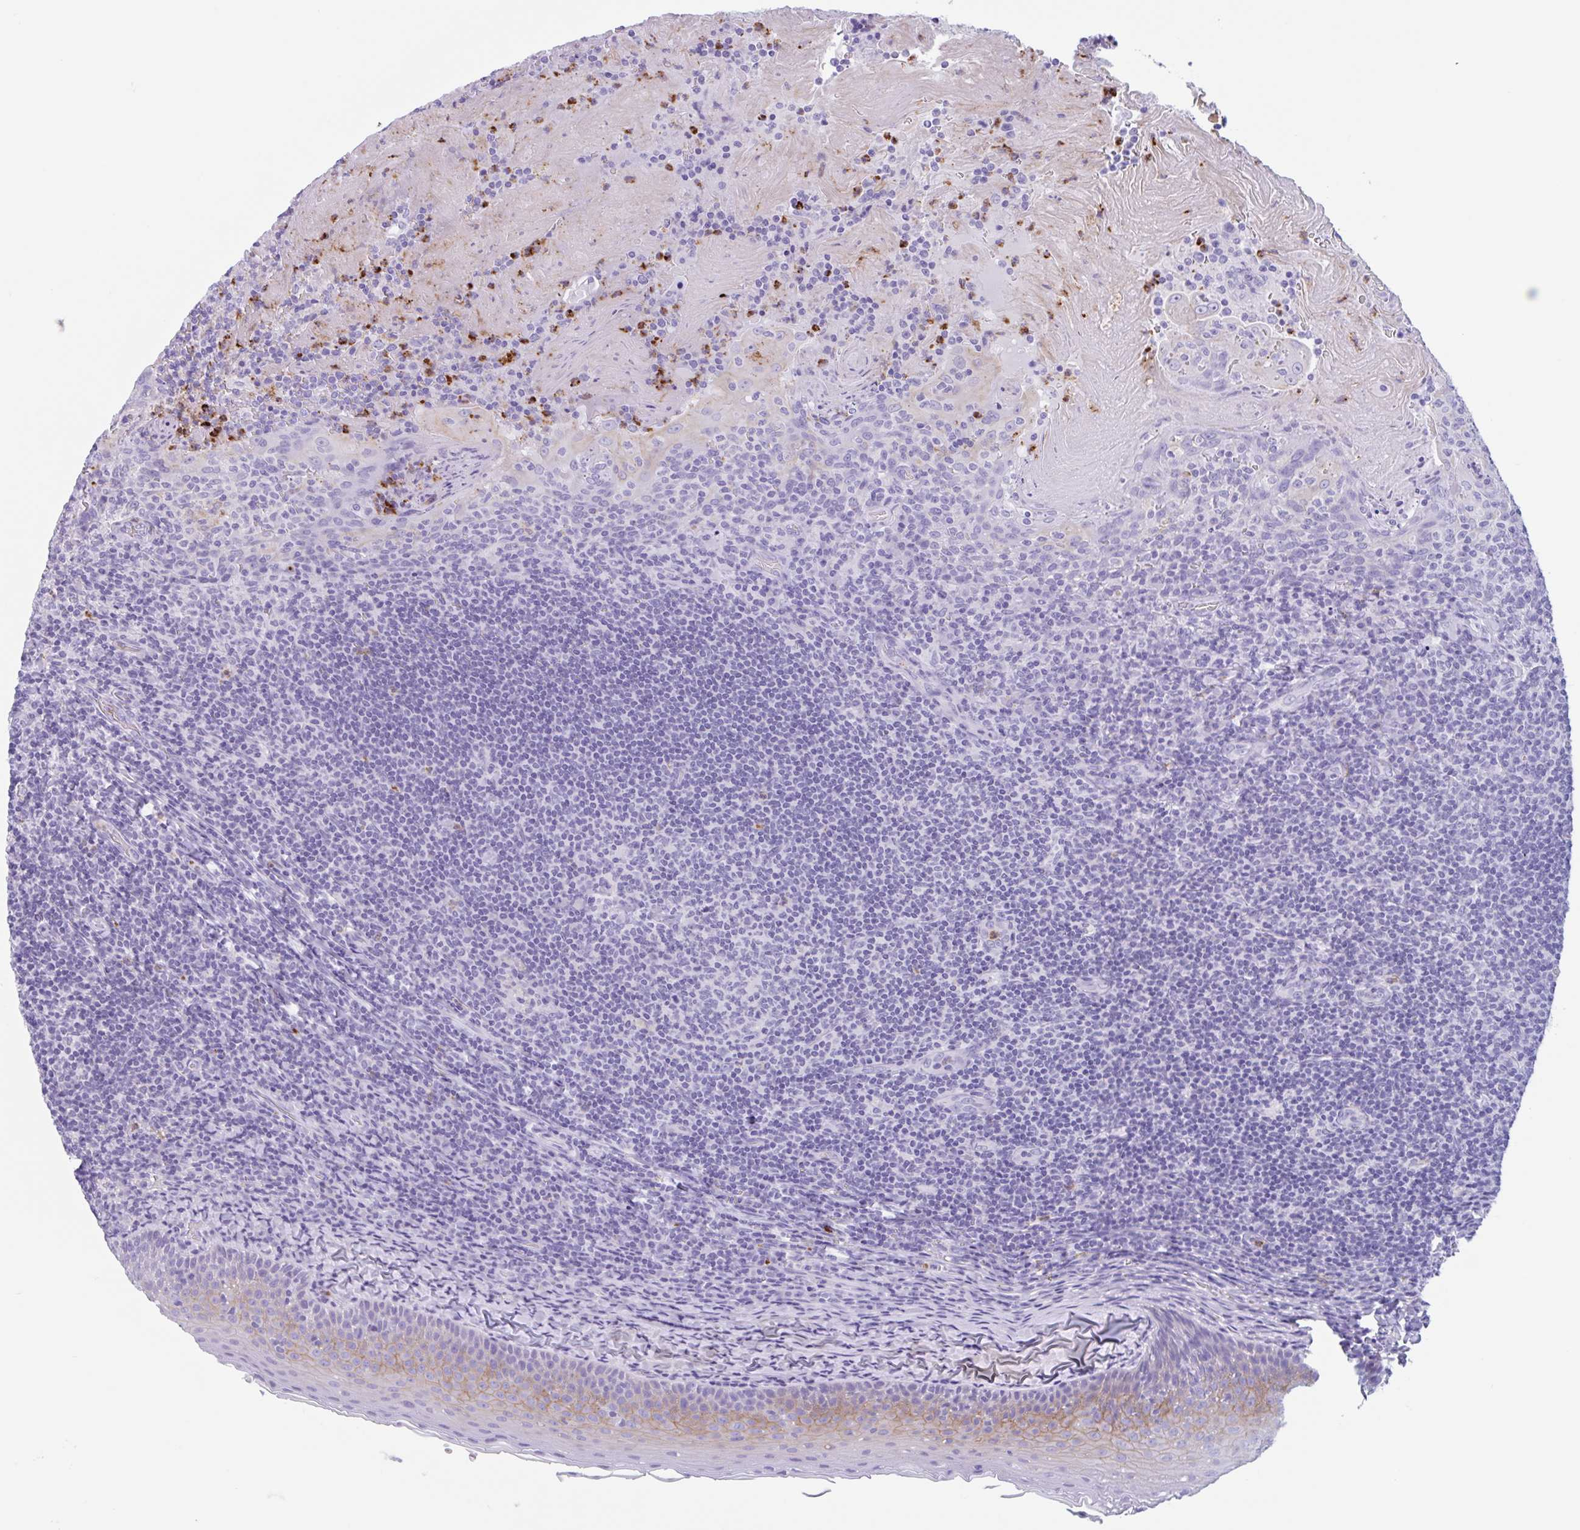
{"staining": {"intensity": "negative", "quantity": "none", "location": "none"}, "tissue": "tonsil", "cell_type": "Germinal center cells", "image_type": "normal", "snomed": [{"axis": "morphology", "description": "Normal tissue, NOS"}, {"axis": "topography", "description": "Tonsil"}], "caption": "The image shows no staining of germinal center cells in benign tonsil. (Immunohistochemistry, brightfield microscopy, high magnification).", "gene": "DTWD2", "patient": {"sex": "female", "age": 10}}